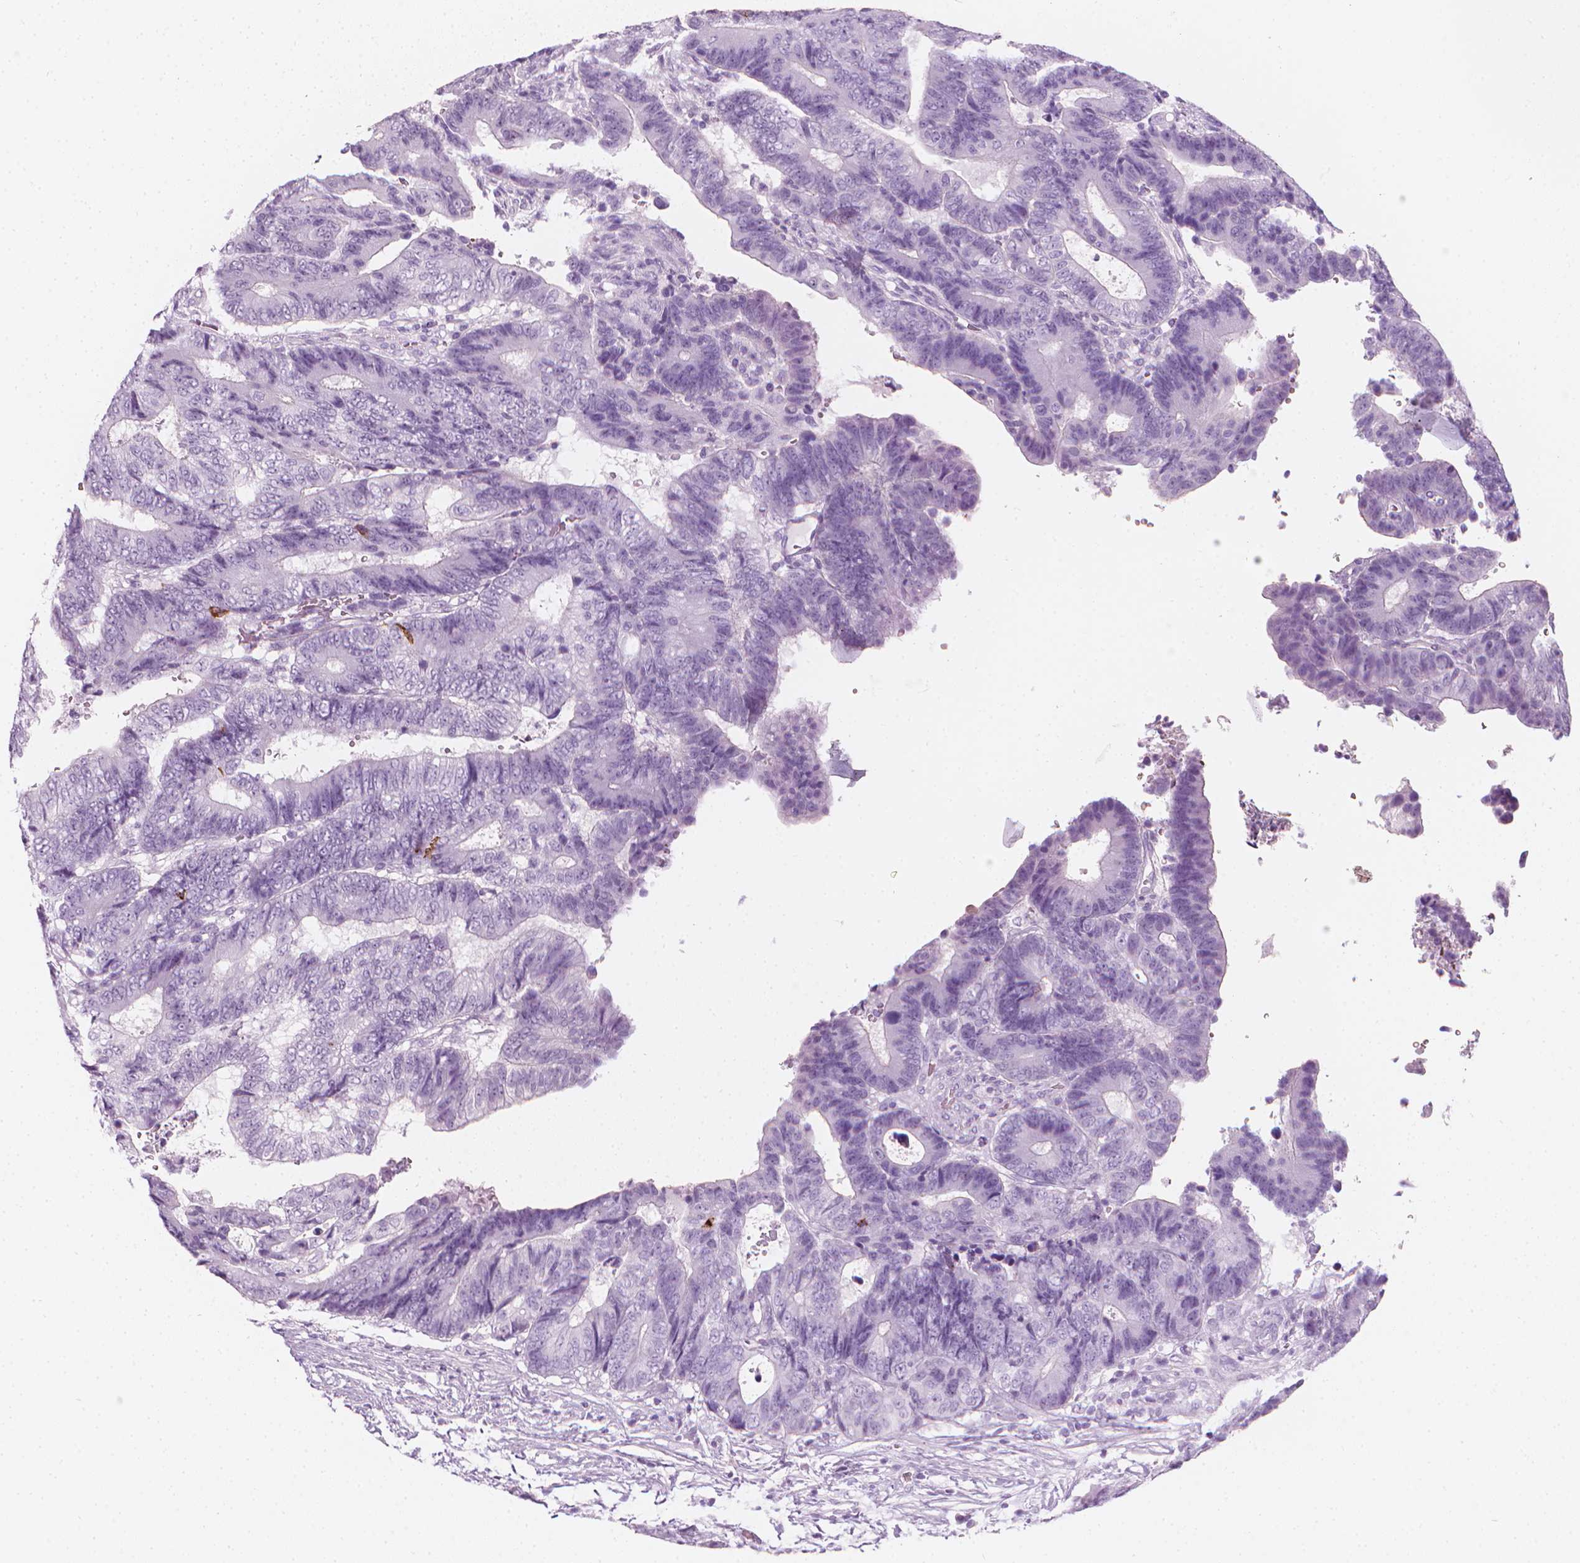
{"staining": {"intensity": "negative", "quantity": "none", "location": "none"}, "tissue": "colorectal cancer", "cell_type": "Tumor cells", "image_type": "cancer", "snomed": [{"axis": "morphology", "description": "Adenocarcinoma, NOS"}, {"axis": "topography", "description": "Colon"}], "caption": "A histopathology image of colorectal cancer stained for a protein demonstrates no brown staining in tumor cells.", "gene": "SCG3", "patient": {"sex": "female", "age": 48}}